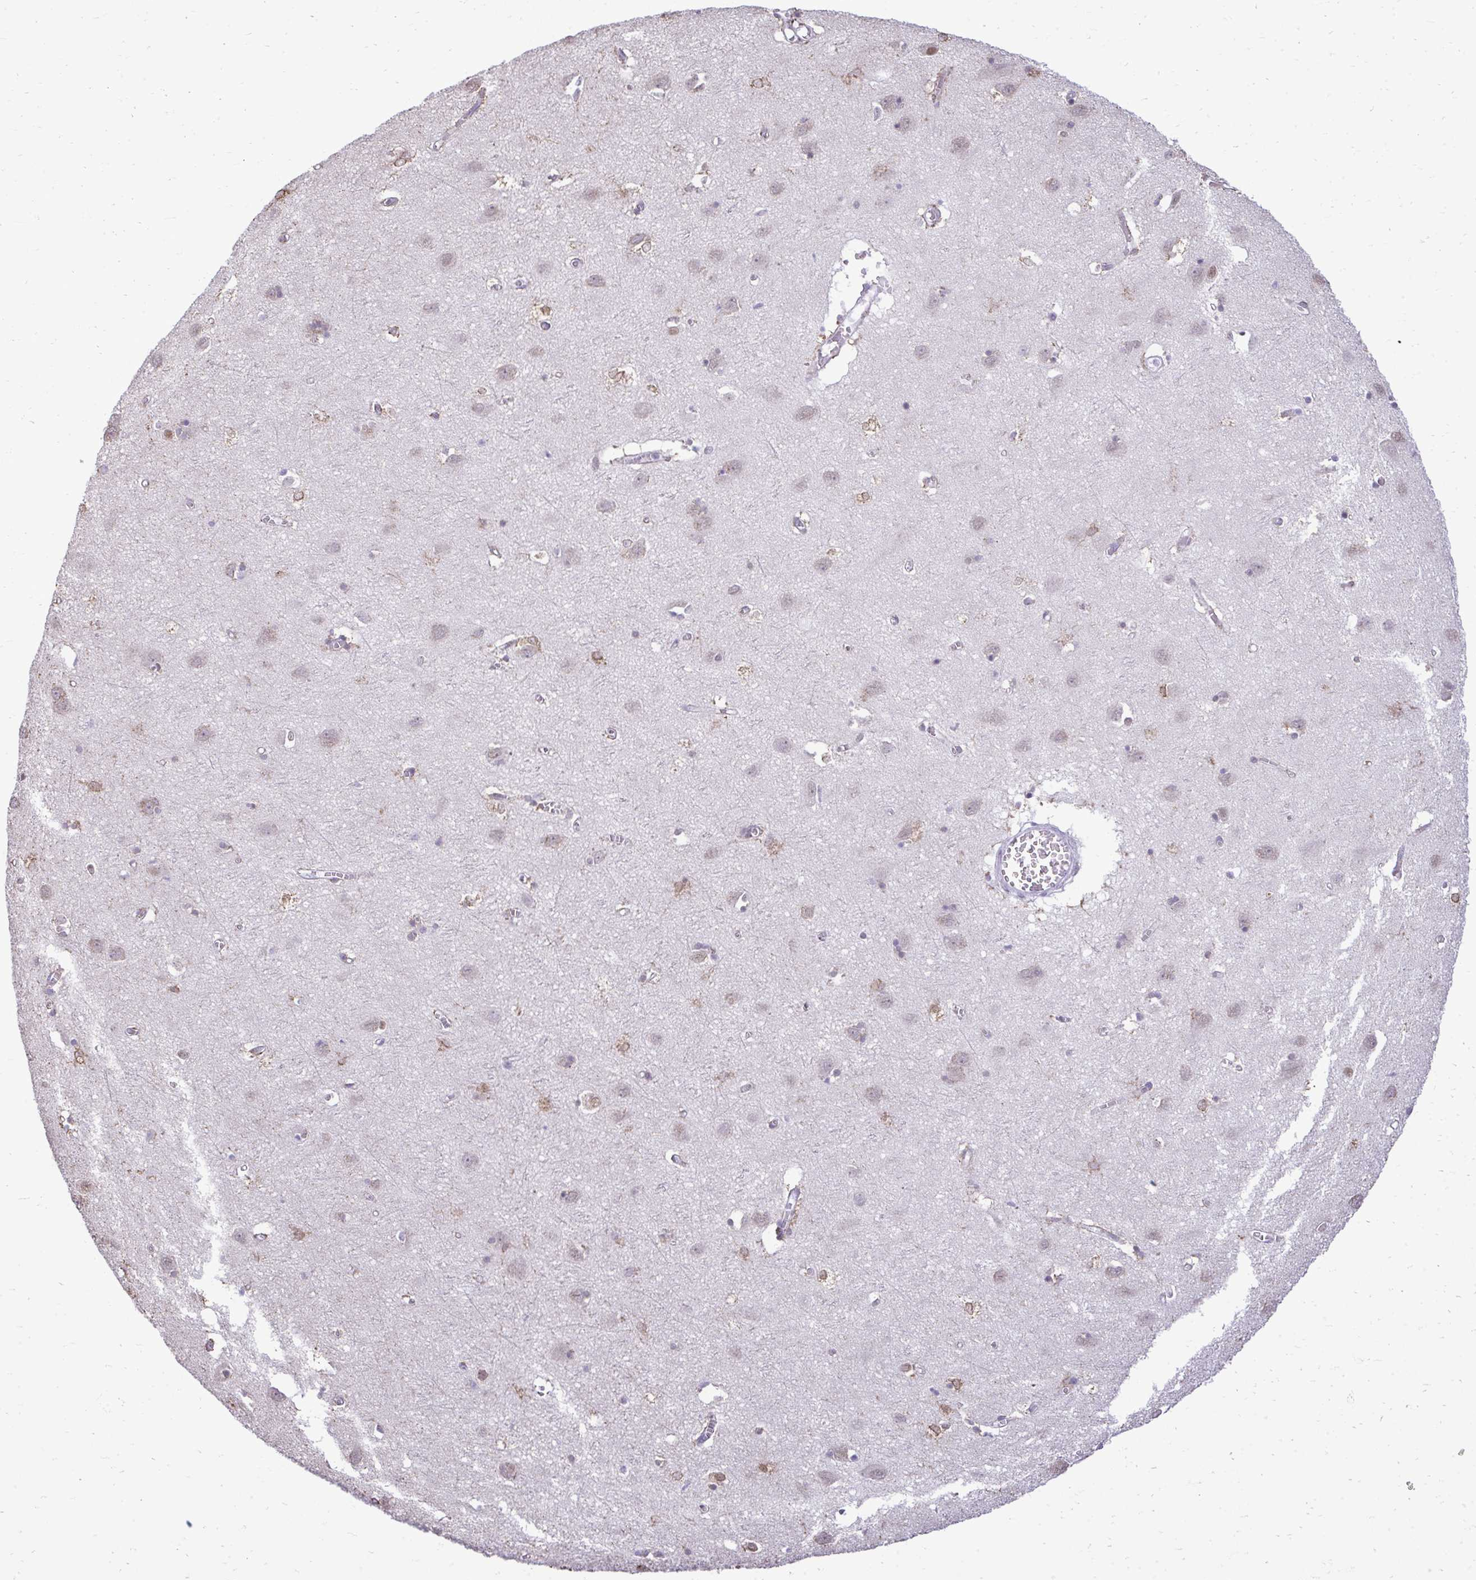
{"staining": {"intensity": "weak", "quantity": "25%-75%", "location": "cytoplasmic/membranous"}, "tissue": "cerebral cortex", "cell_type": "Endothelial cells", "image_type": "normal", "snomed": [{"axis": "morphology", "description": "Normal tissue, NOS"}, {"axis": "topography", "description": "Cerebral cortex"}], "caption": "Immunohistochemistry (IHC) image of unremarkable human cerebral cortex stained for a protein (brown), which displays low levels of weak cytoplasmic/membranous positivity in approximately 25%-75% of endothelial cells.", "gene": "NPPA", "patient": {"sex": "male", "age": 70}}